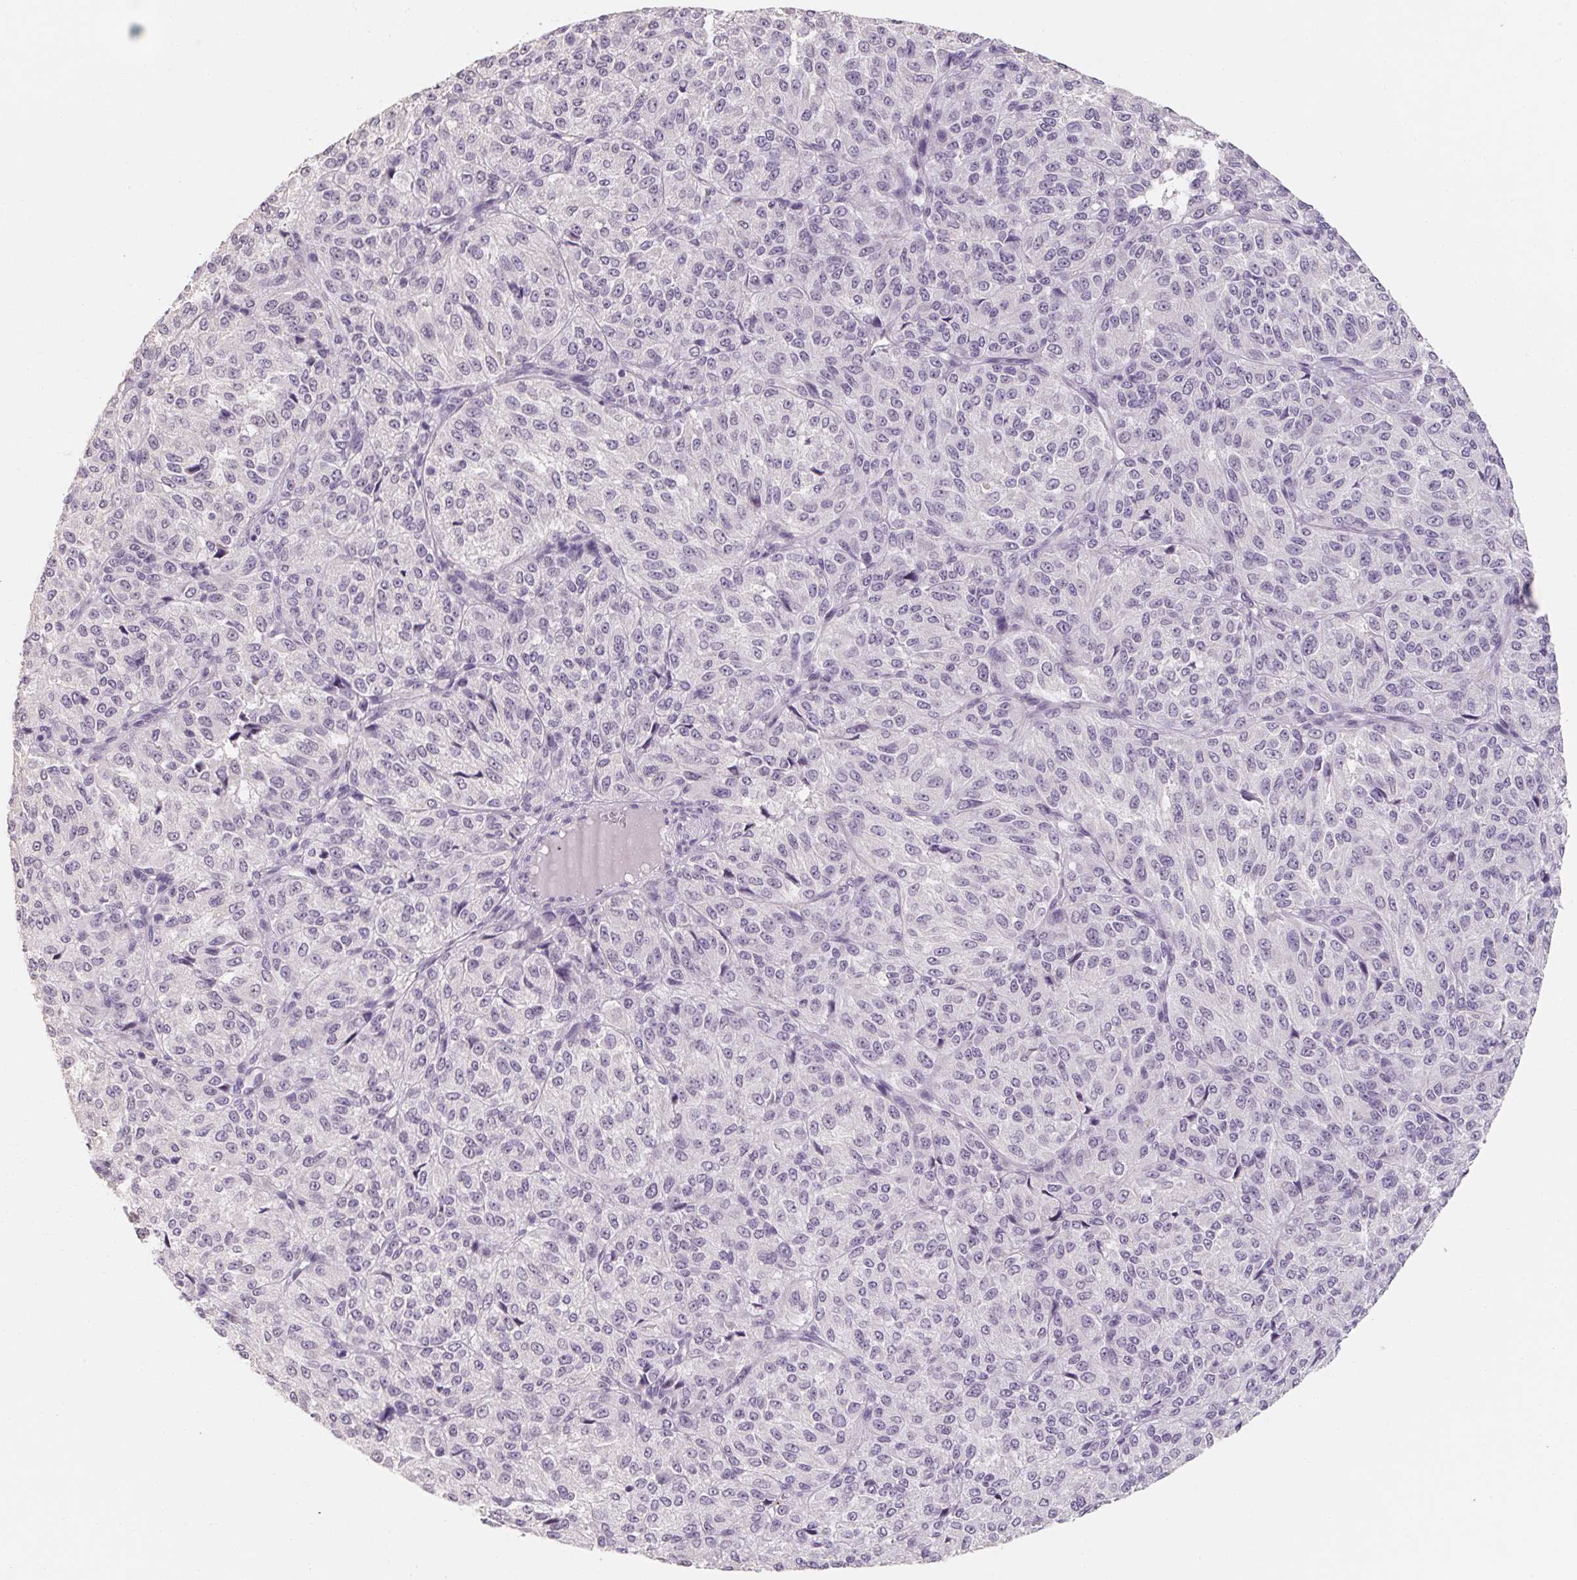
{"staining": {"intensity": "negative", "quantity": "none", "location": "none"}, "tissue": "melanoma", "cell_type": "Tumor cells", "image_type": "cancer", "snomed": [{"axis": "morphology", "description": "Malignant melanoma, Metastatic site"}, {"axis": "topography", "description": "Brain"}], "caption": "Tumor cells are negative for protein expression in human melanoma.", "gene": "CAPZA3", "patient": {"sex": "female", "age": 56}}